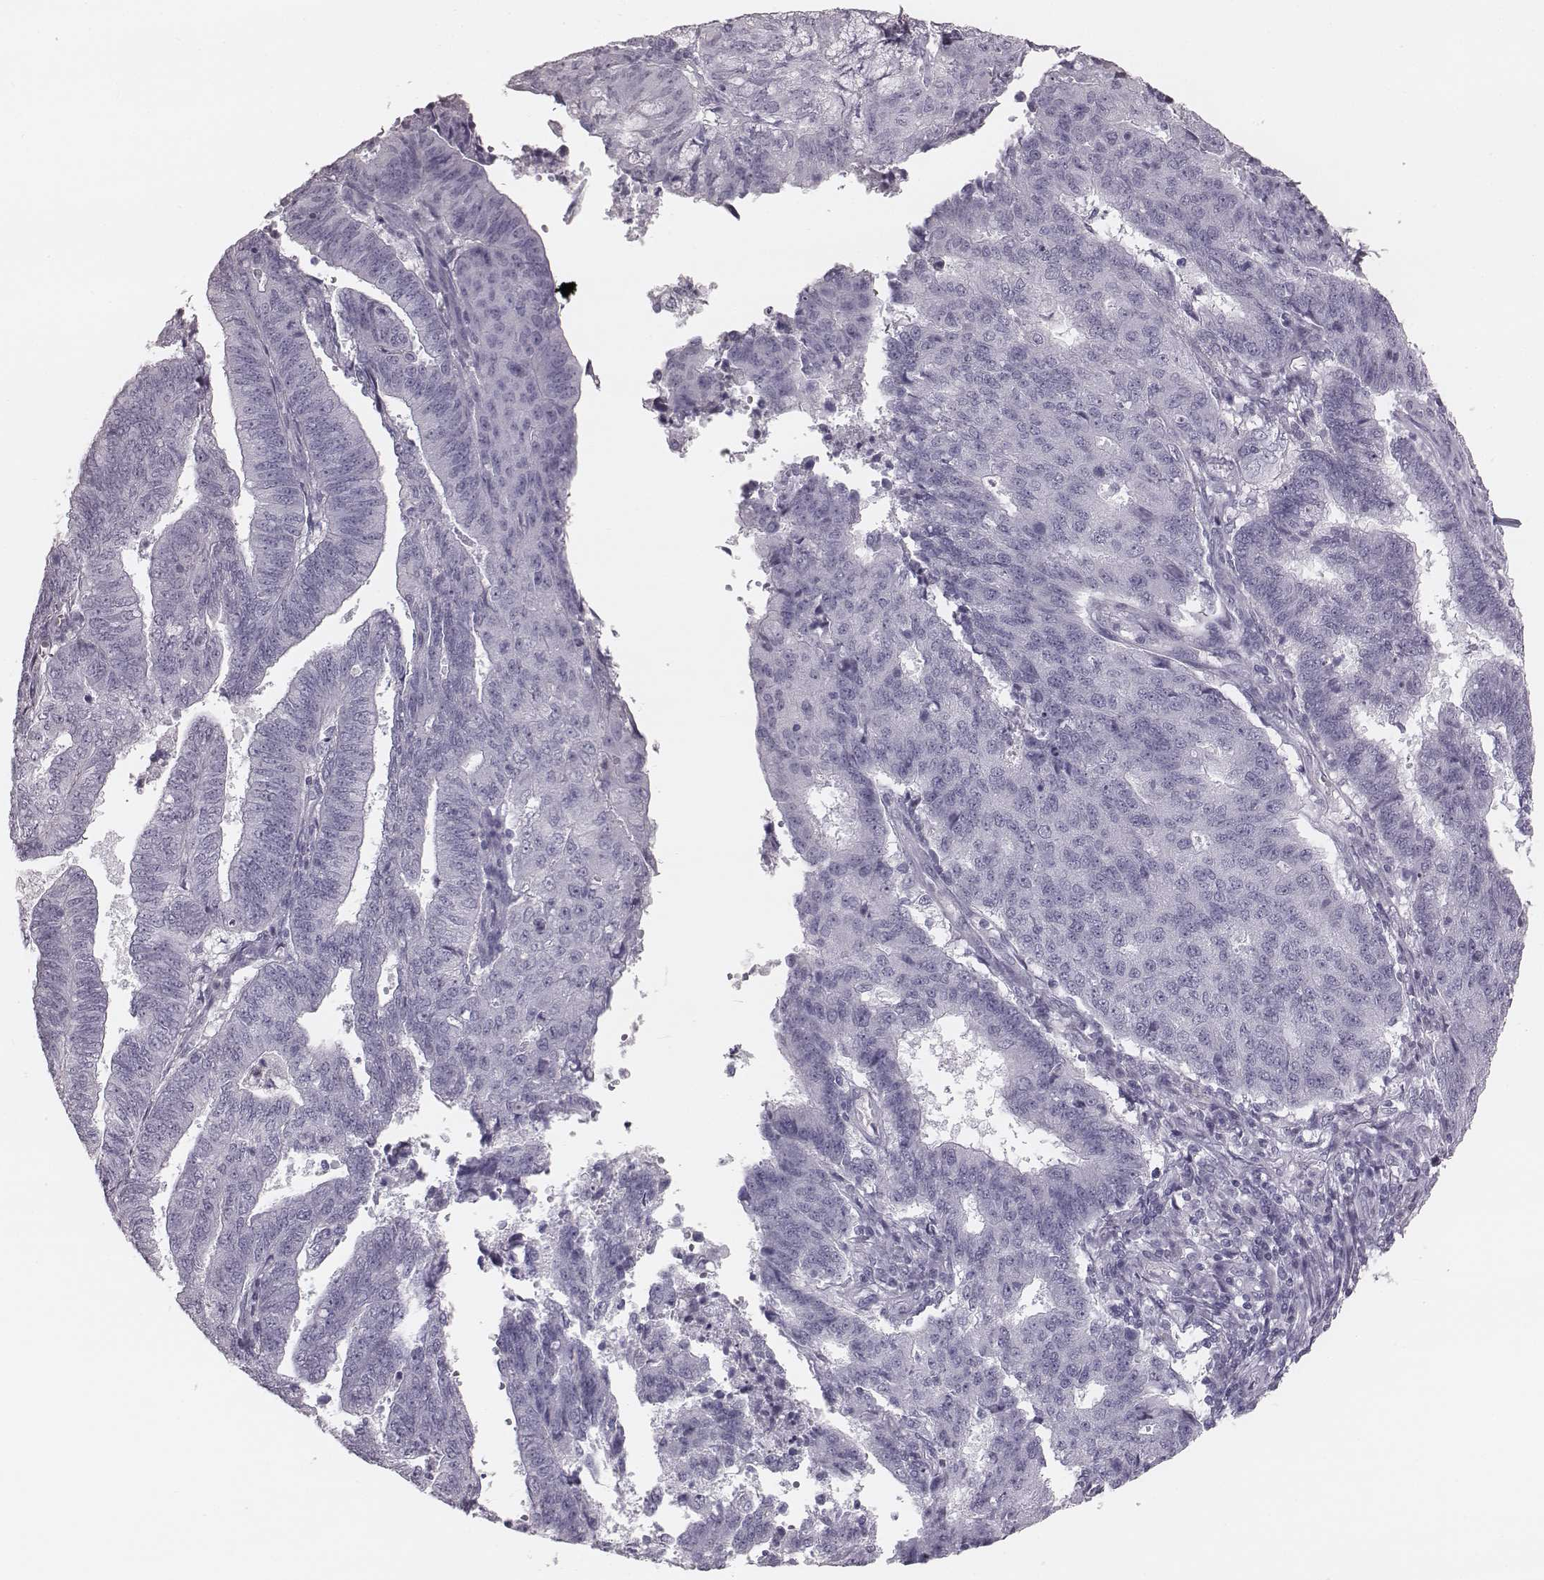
{"staining": {"intensity": "negative", "quantity": "none", "location": "none"}, "tissue": "endometrial cancer", "cell_type": "Tumor cells", "image_type": "cancer", "snomed": [{"axis": "morphology", "description": "Adenocarcinoma, NOS"}, {"axis": "topography", "description": "Endometrium"}], "caption": "Immunohistochemical staining of human endometrial cancer exhibits no significant positivity in tumor cells.", "gene": "KRT74", "patient": {"sex": "female", "age": 82}}